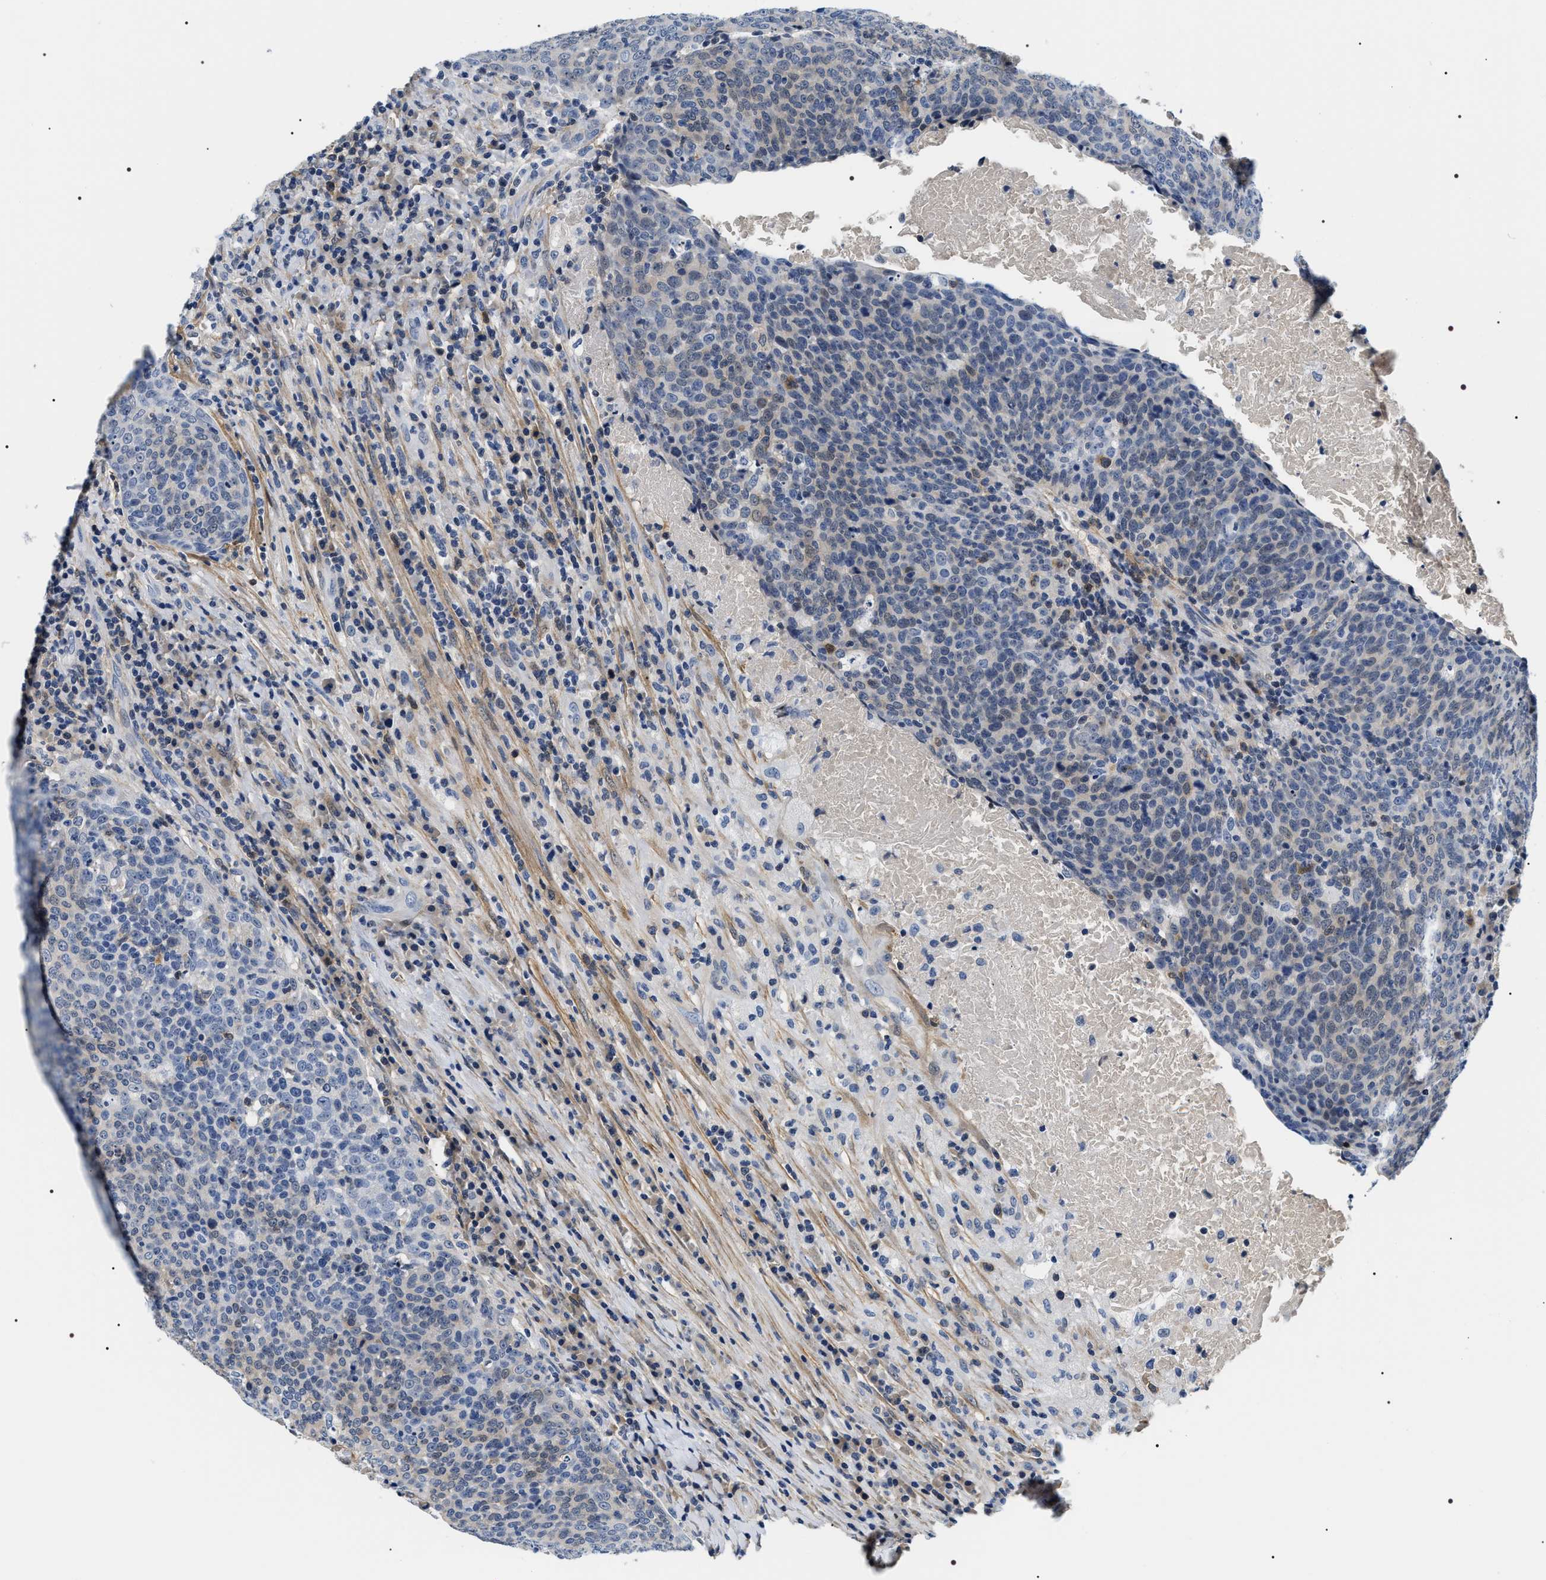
{"staining": {"intensity": "weak", "quantity": "<25%", "location": "cytoplasmic/membranous,nuclear"}, "tissue": "head and neck cancer", "cell_type": "Tumor cells", "image_type": "cancer", "snomed": [{"axis": "morphology", "description": "Squamous cell carcinoma, NOS"}, {"axis": "morphology", "description": "Squamous cell carcinoma, metastatic, NOS"}, {"axis": "topography", "description": "Lymph node"}, {"axis": "topography", "description": "Head-Neck"}], "caption": "Immunohistochemistry of human squamous cell carcinoma (head and neck) shows no expression in tumor cells.", "gene": "BAG2", "patient": {"sex": "male", "age": 62}}